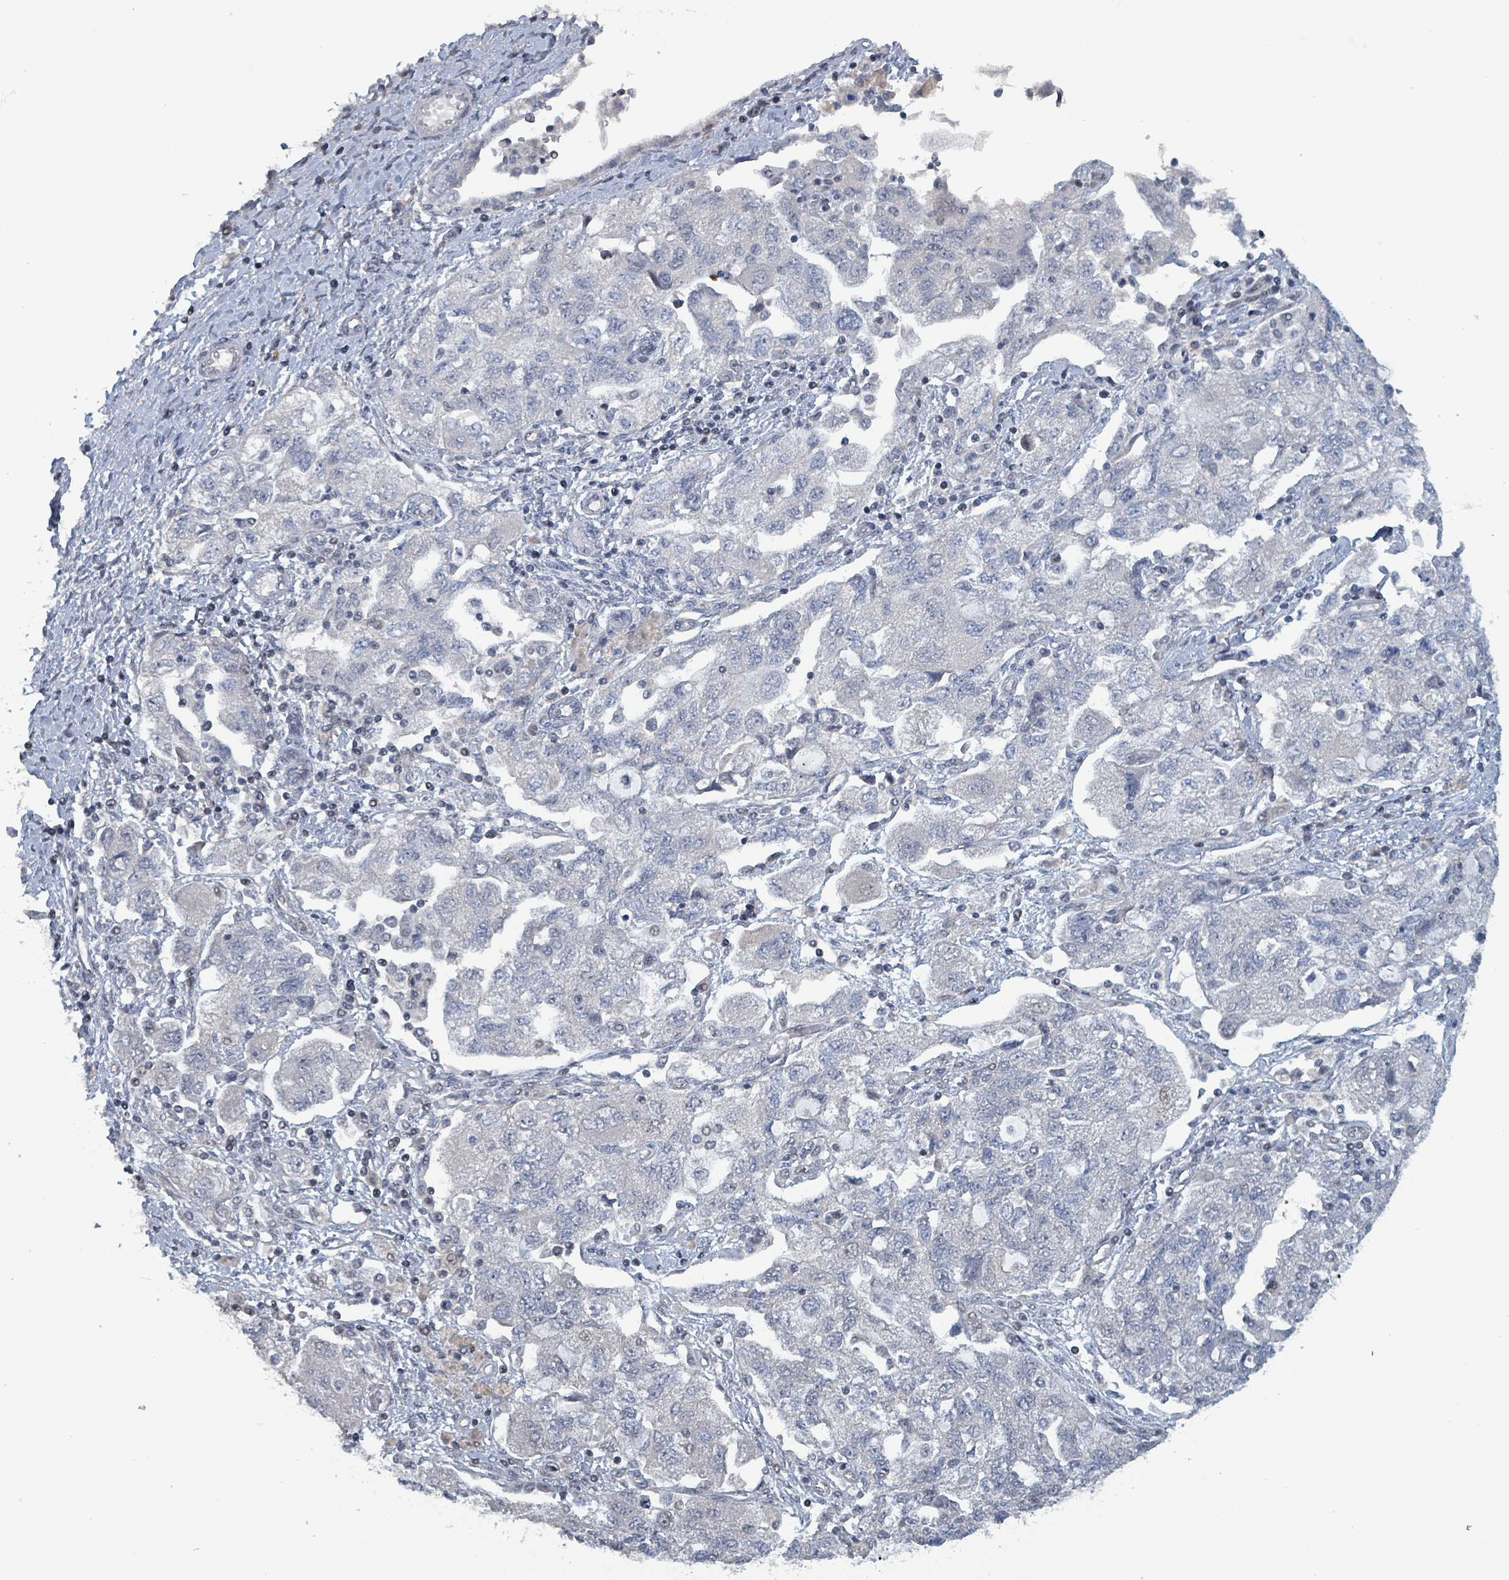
{"staining": {"intensity": "negative", "quantity": "none", "location": "none"}, "tissue": "ovarian cancer", "cell_type": "Tumor cells", "image_type": "cancer", "snomed": [{"axis": "morphology", "description": "Carcinoma, NOS"}, {"axis": "morphology", "description": "Cystadenocarcinoma, serous, NOS"}, {"axis": "topography", "description": "Ovary"}], "caption": "The micrograph reveals no staining of tumor cells in serous cystadenocarcinoma (ovarian).", "gene": "BIVM", "patient": {"sex": "female", "age": 69}}